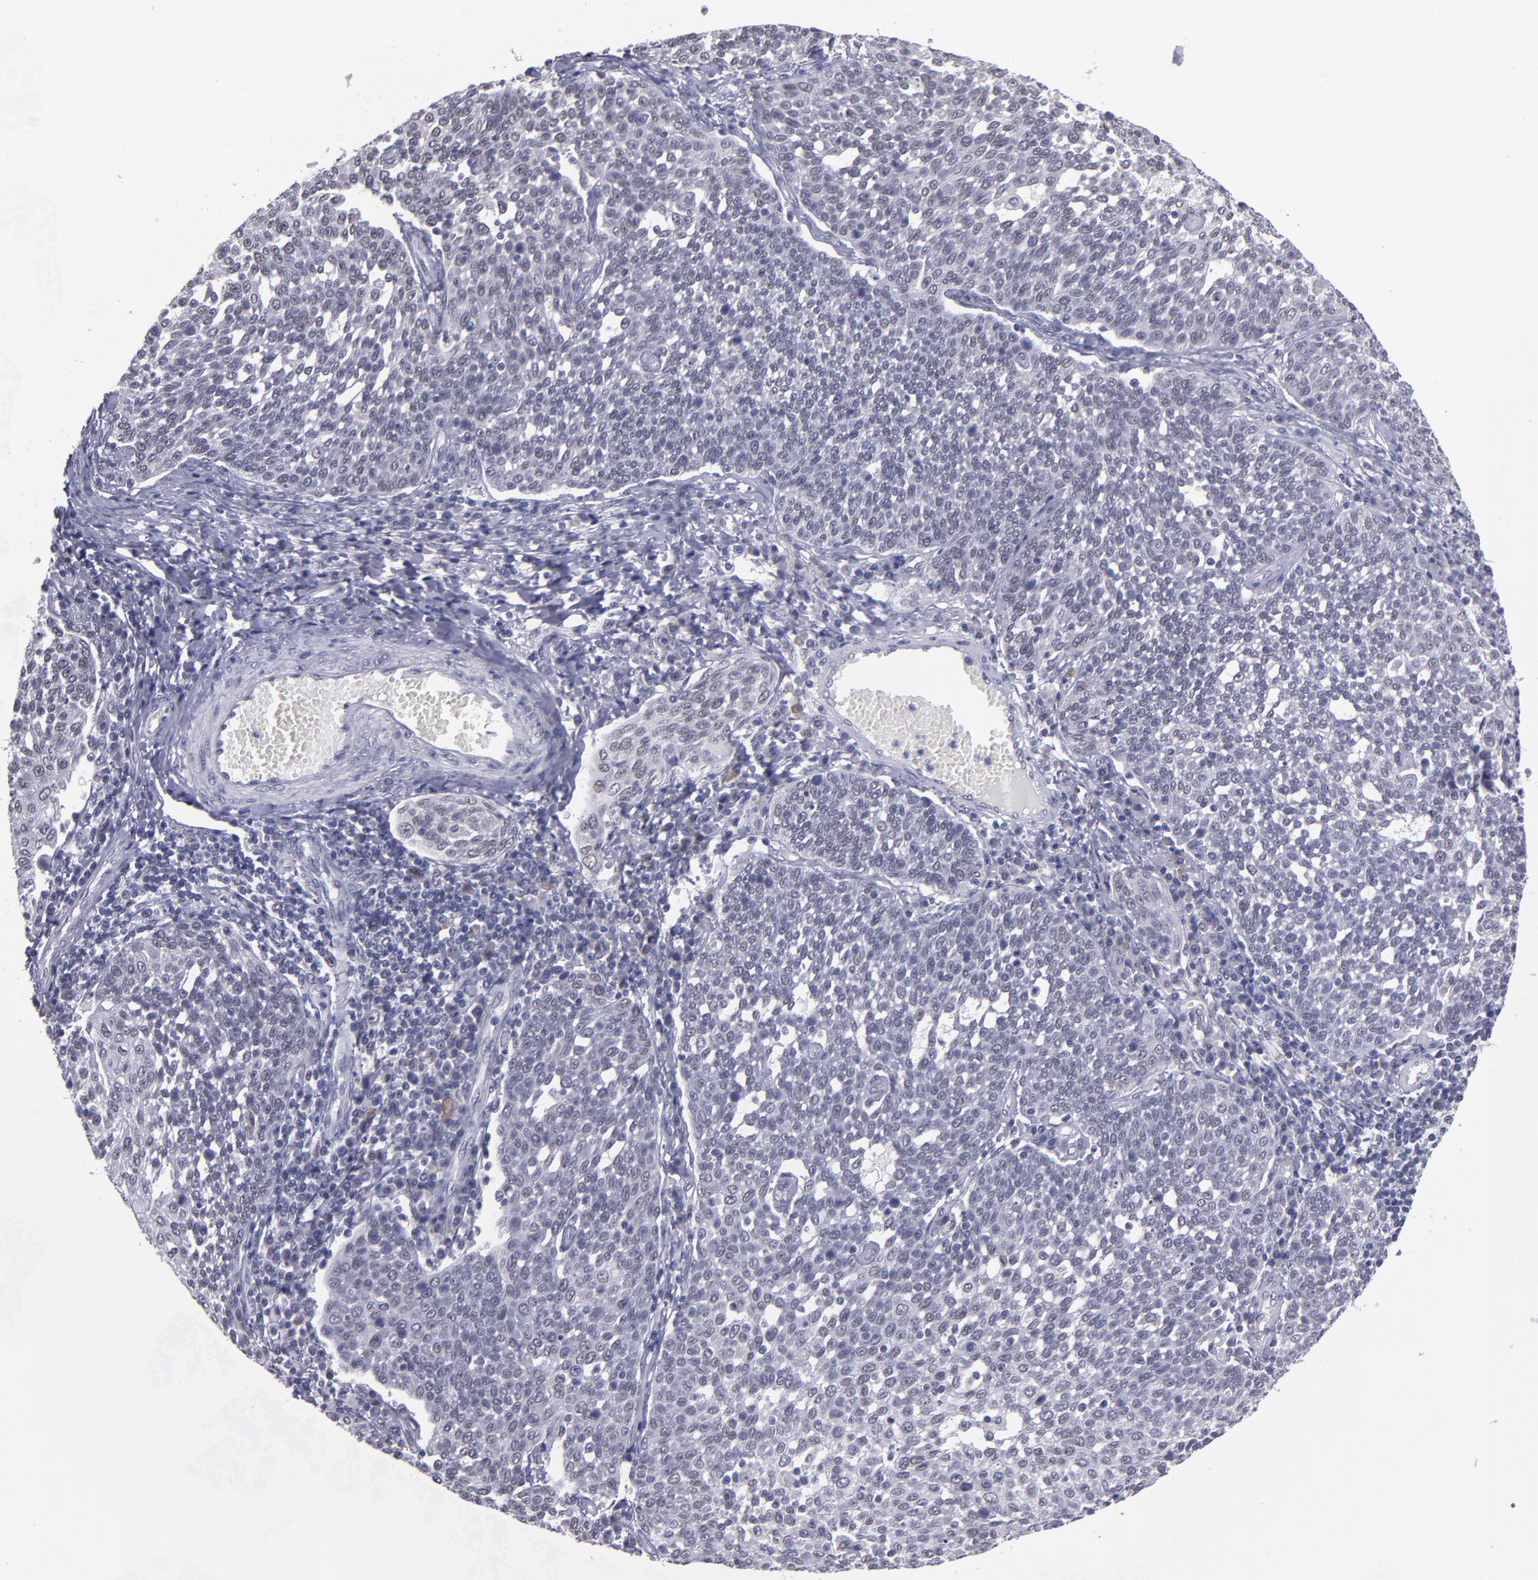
{"staining": {"intensity": "weak", "quantity": "<25%", "location": "nuclear"}, "tissue": "cervical cancer", "cell_type": "Tumor cells", "image_type": "cancer", "snomed": [{"axis": "morphology", "description": "Squamous cell carcinoma, NOS"}, {"axis": "topography", "description": "Cervix"}], "caption": "There is no significant staining in tumor cells of cervical squamous cell carcinoma.", "gene": "OTUB2", "patient": {"sex": "female", "age": 34}}